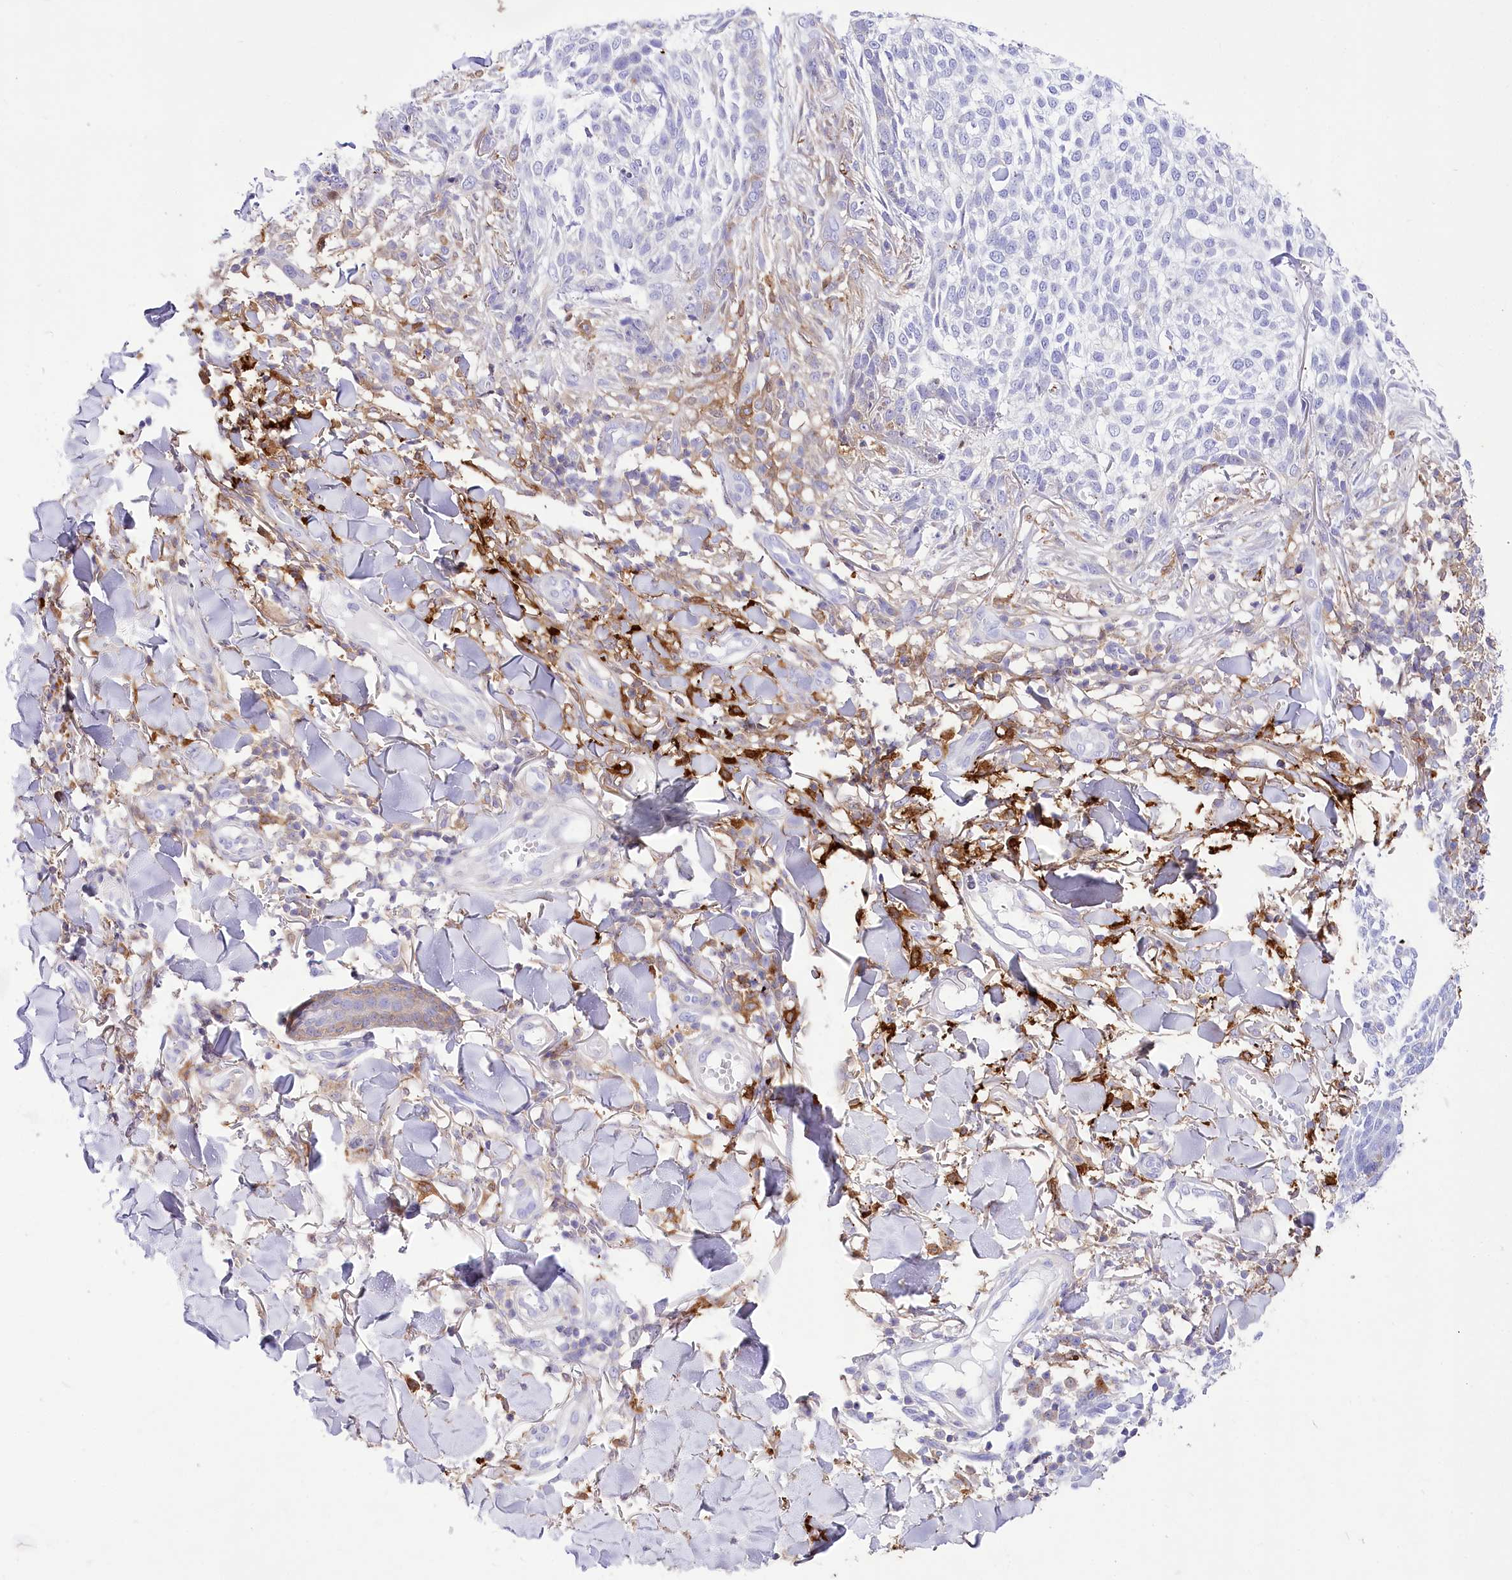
{"staining": {"intensity": "strong", "quantity": "<25%", "location": "cytoplasmic/membranous"}, "tissue": "skin cancer", "cell_type": "Tumor cells", "image_type": "cancer", "snomed": [{"axis": "morphology", "description": "Basal cell carcinoma"}, {"axis": "topography", "description": "Skin"}], "caption": "Immunohistochemistry (IHC) micrograph of skin cancer stained for a protein (brown), which demonstrates medium levels of strong cytoplasmic/membranous staining in about <25% of tumor cells.", "gene": "DNAJC19", "patient": {"sex": "female", "age": 64}}